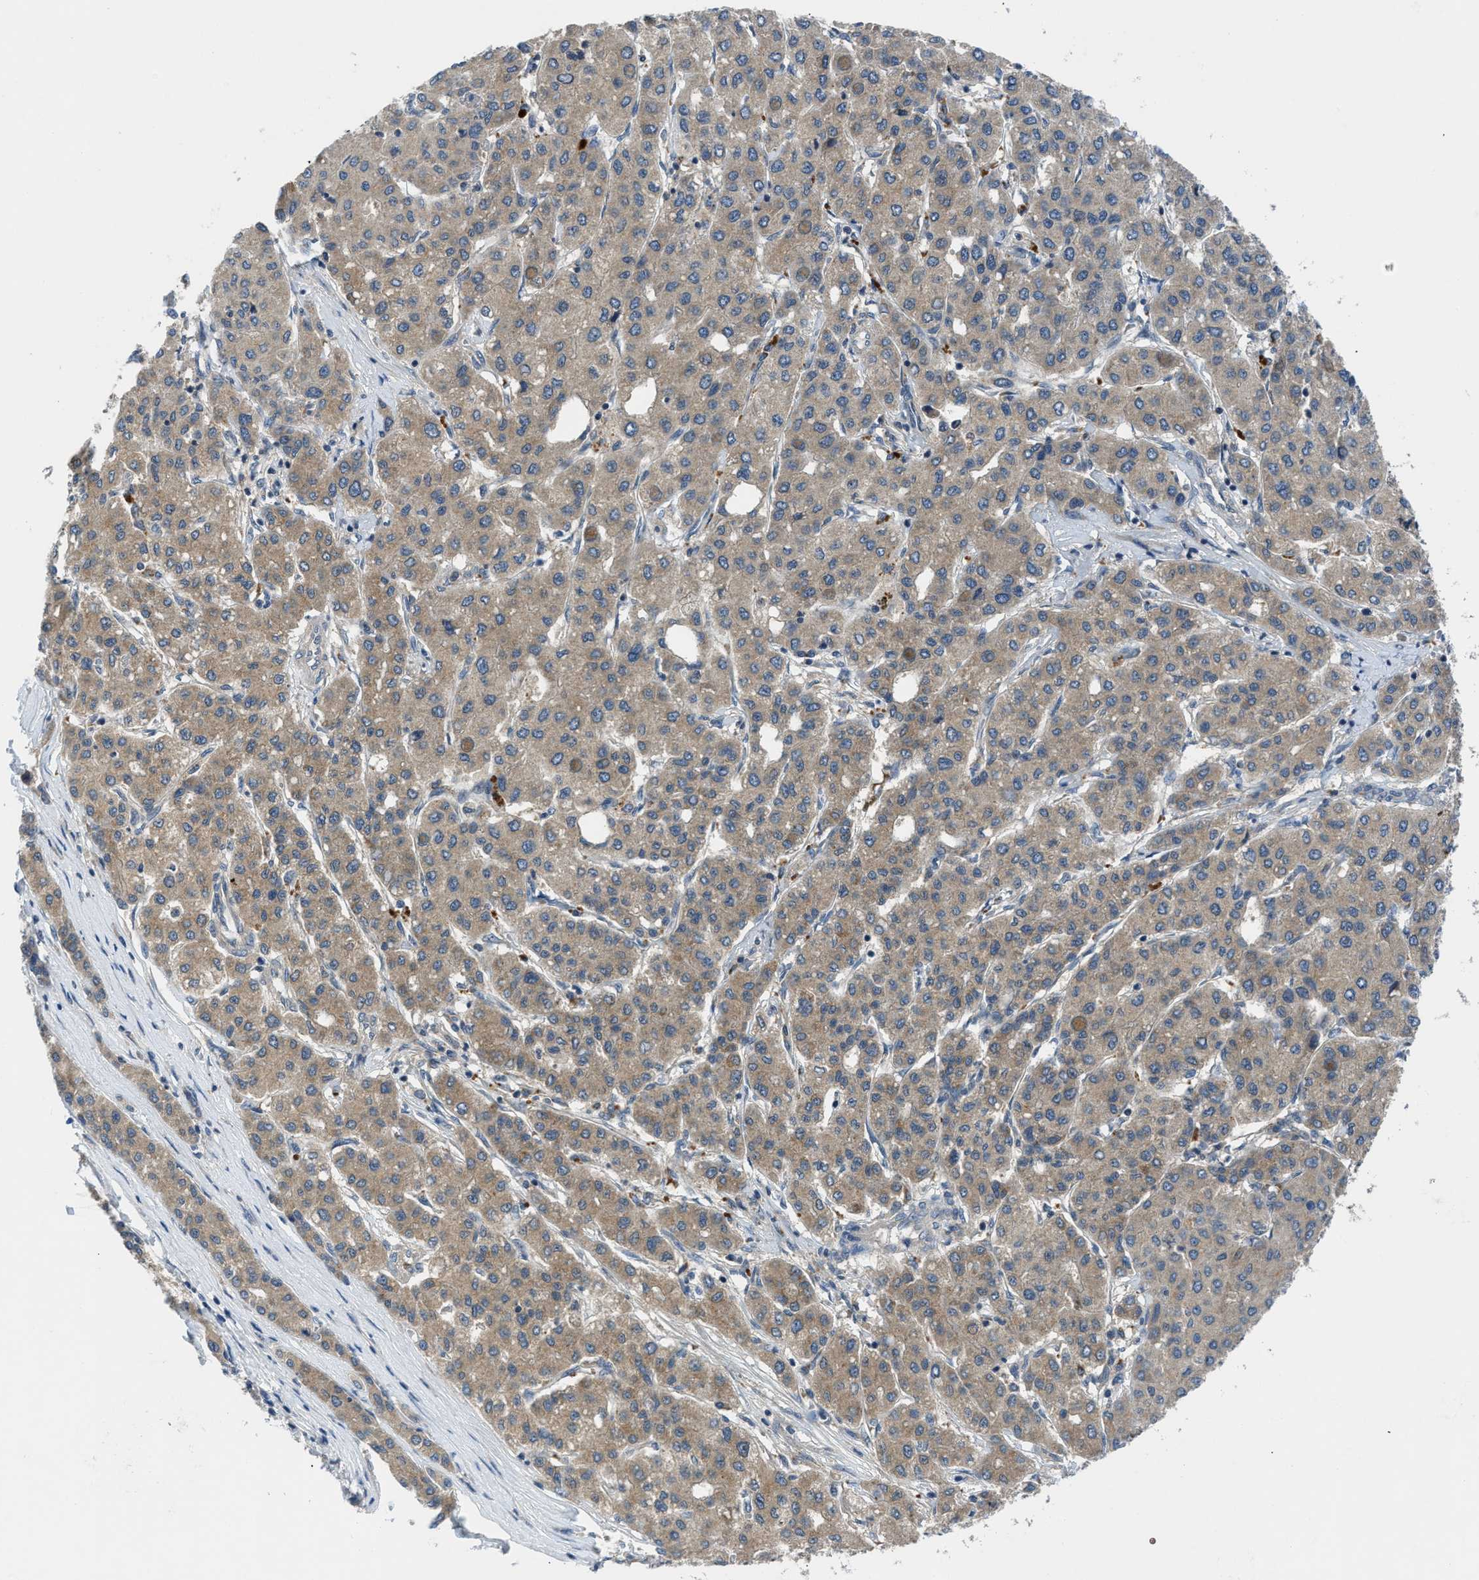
{"staining": {"intensity": "moderate", "quantity": ">75%", "location": "cytoplasmic/membranous"}, "tissue": "liver cancer", "cell_type": "Tumor cells", "image_type": "cancer", "snomed": [{"axis": "morphology", "description": "Carcinoma, Hepatocellular, NOS"}, {"axis": "topography", "description": "Liver"}], "caption": "Moderate cytoplasmic/membranous positivity for a protein is appreciated in approximately >75% of tumor cells of liver hepatocellular carcinoma using IHC.", "gene": "PDE7A", "patient": {"sex": "male", "age": 65}}